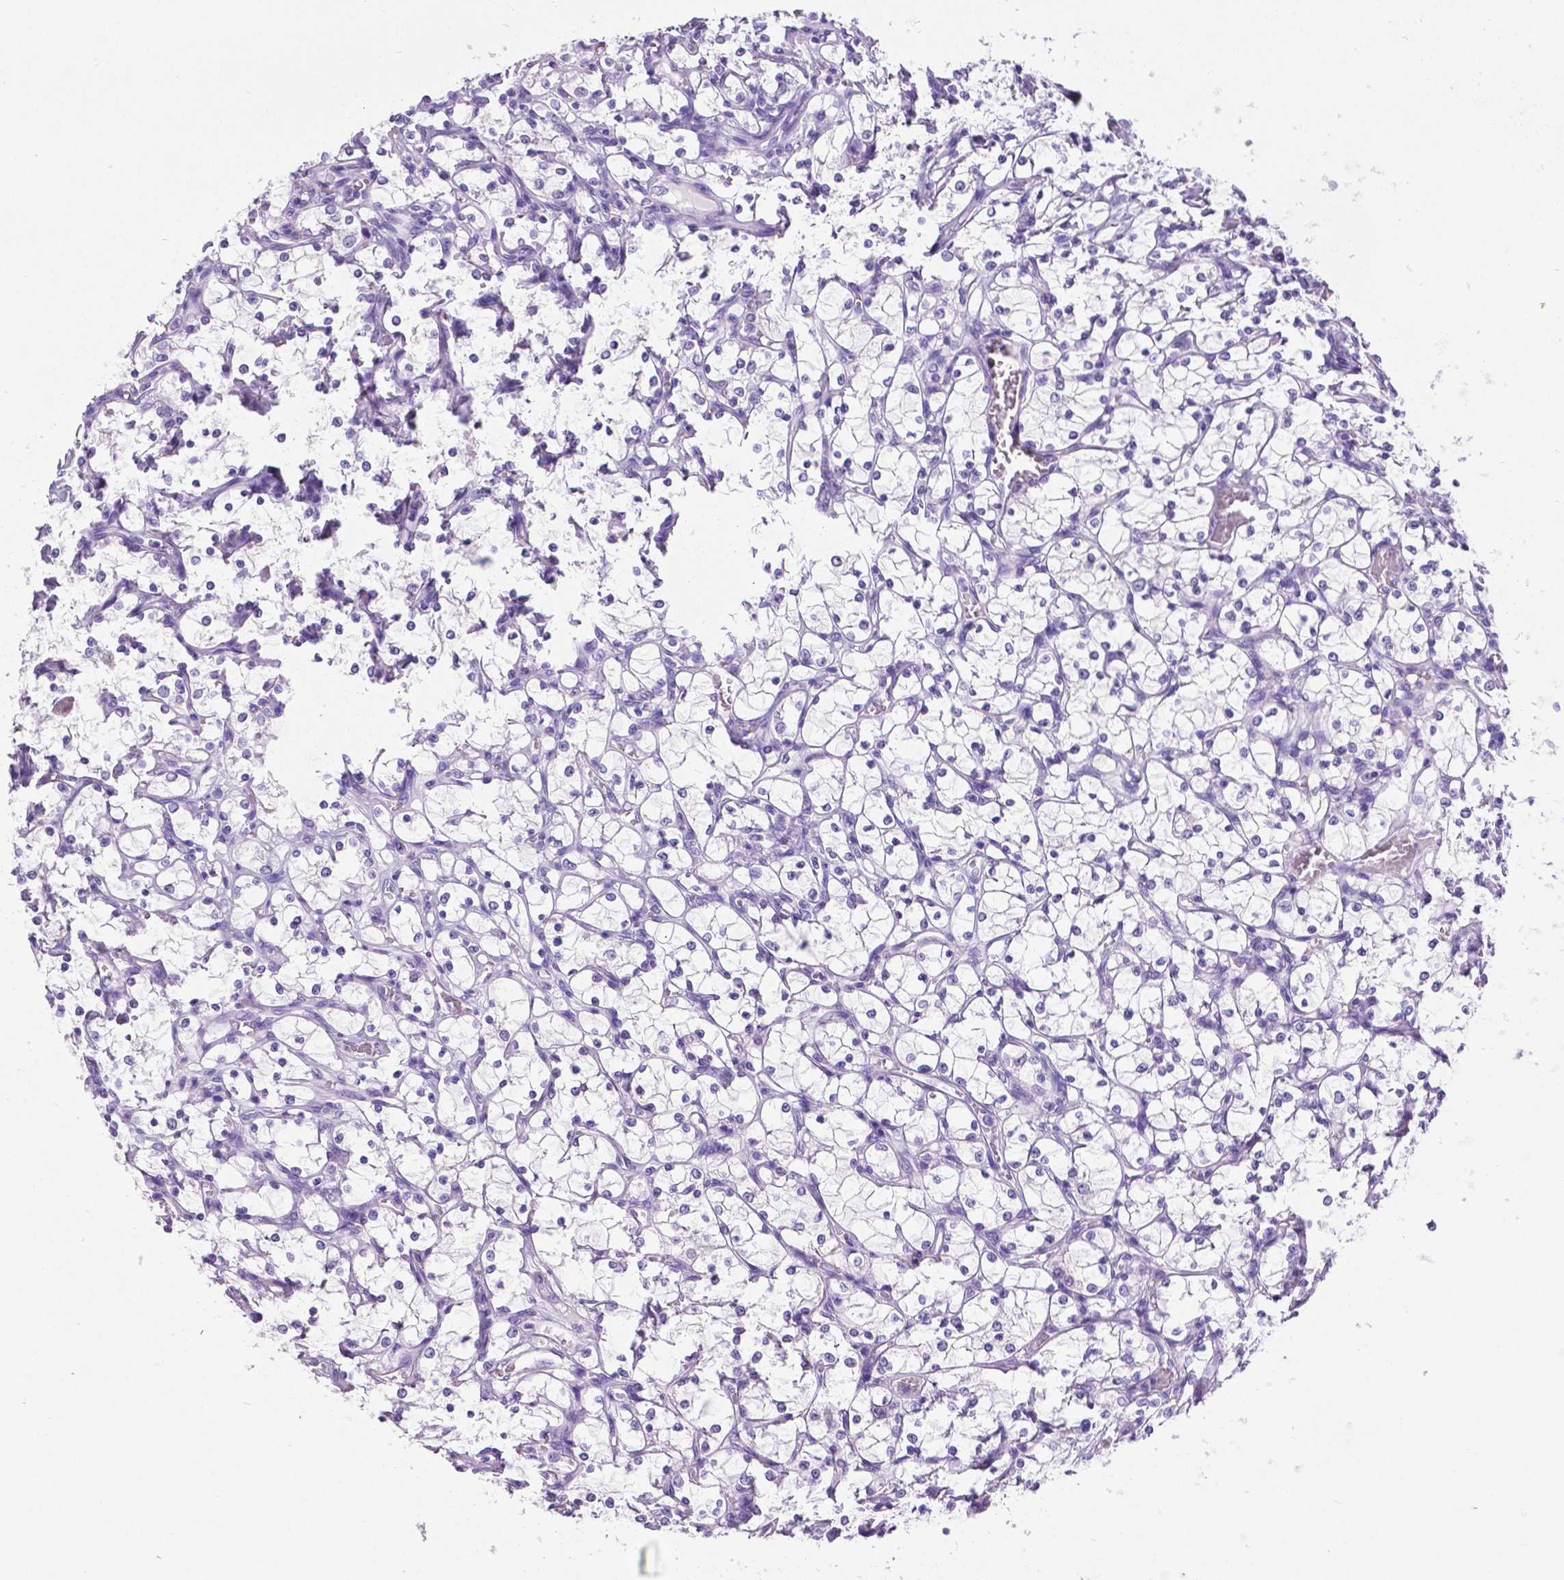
{"staining": {"intensity": "negative", "quantity": "none", "location": "none"}, "tissue": "renal cancer", "cell_type": "Tumor cells", "image_type": "cancer", "snomed": [{"axis": "morphology", "description": "Adenocarcinoma, NOS"}, {"axis": "topography", "description": "Kidney"}], "caption": "Photomicrograph shows no protein positivity in tumor cells of renal adenocarcinoma tissue.", "gene": "SATB2", "patient": {"sex": "female", "age": 69}}